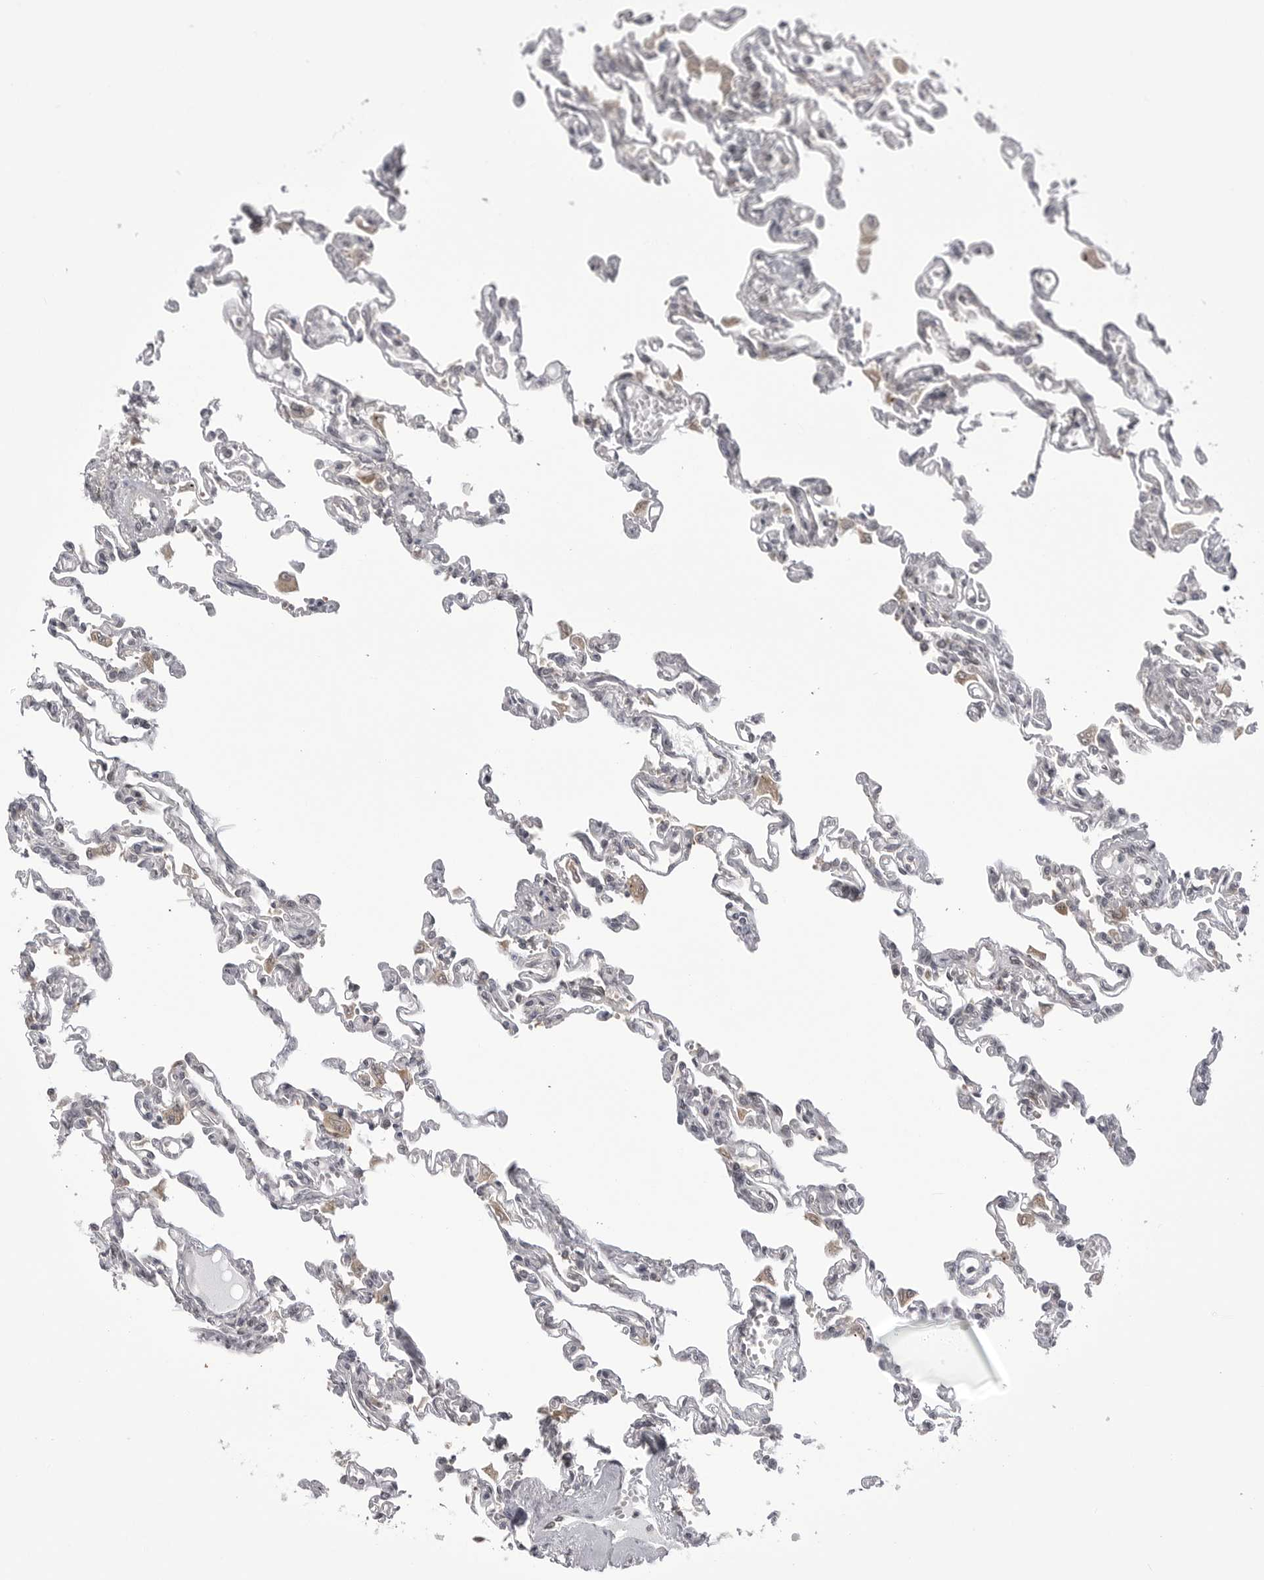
{"staining": {"intensity": "negative", "quantity": "none", "location": "none"}, "tissue": "lung", "cell_type": "Alveolar cells", "image_type": "normal", "snomed": [{"axis": "morphology", "description": "Normal tissue, NOS"}, {"axis": "topography", "description": "Lung"}], "caption": "Protein analysis of normal lung reveals no significant positivity in alveolar cells.", "gene": "PTK2B", "patient": {"sex": "male", "age": 21}}